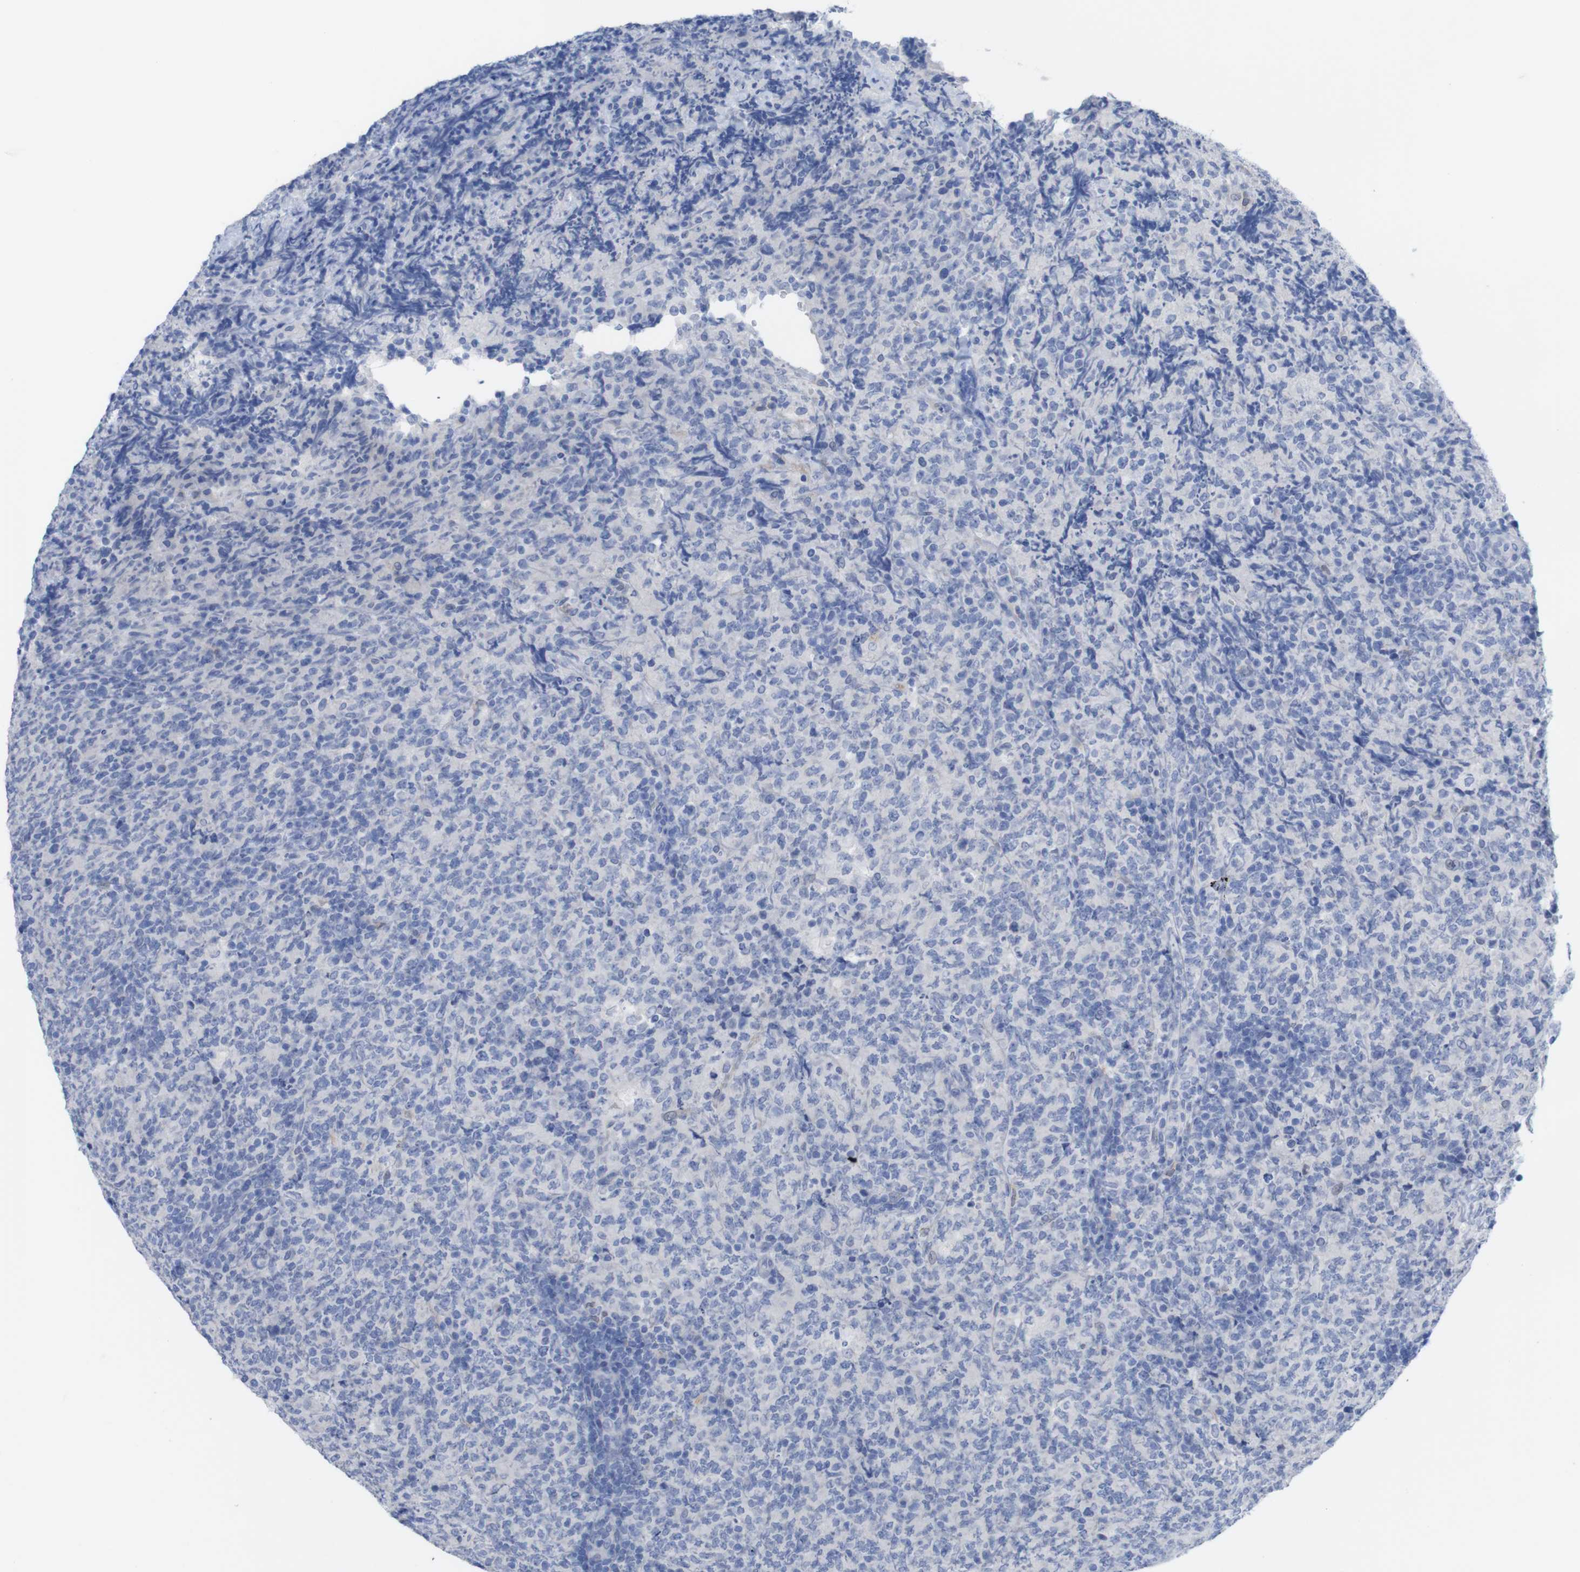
{"staining": {"intensity": "negative", "quantity": "none", "location": "none"}, "tissue": "lymphoma", "cell_type": "Tumor cells", "image_type": "cancer", "snomed": [{"axis": "morphology", "description": "Malignant lymphoma, non-Hodgkin's type, High grade"}, {"axis": "topography", "description": "Tonsil"}], "caption": "Photomicrograph shows no protein expression in tumor cells of malignant lymphoma, non-Hodgkin's type (high-grade) tissue. (Immunohistochemistry (ihc), brightfield microscopy, high magnification).", "gene": "PNMA1", "patient": {"sex": "female", "age": 36}}